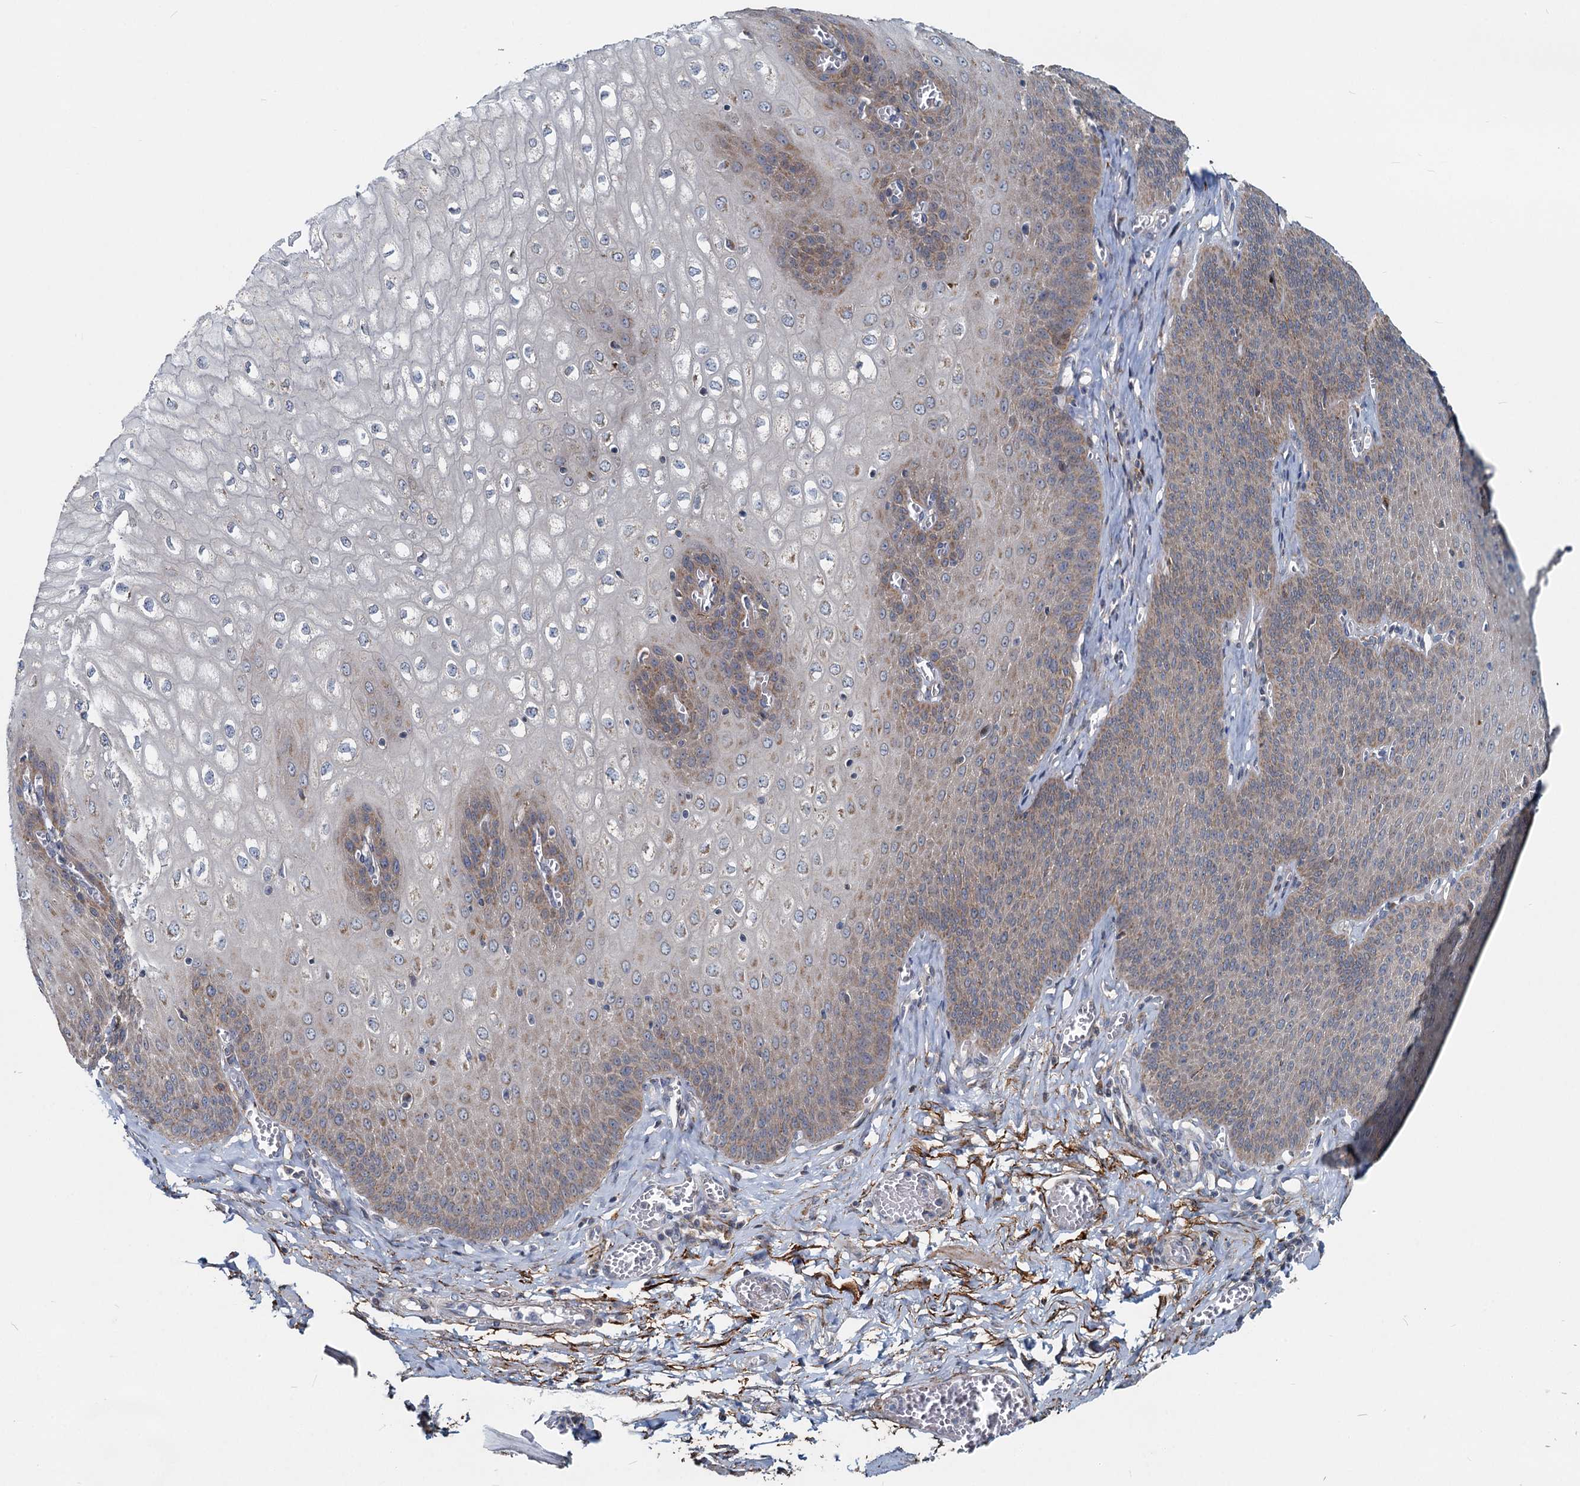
{"staining": {"intensity": "weak", "quantity": "25%-75%", "location": "cytoplasmic/membranous"}, "tissue": "esophagus", "cell_type": "Squamous epithelial cells", "image_type": "normal", "snomed": [{"axis": "morphology", "description": "Normal tissue, NOS"}, {"axis": "topography", "description": "Esophagus"}], "caption": "This is a micrograph of IHC staining of benign esophagus, which shows weak expression in the cytoplasmic/membranous of squamous epithelial cells.", "gene": "ADCY2", "patient": {"sex": "male", "age": 60}}